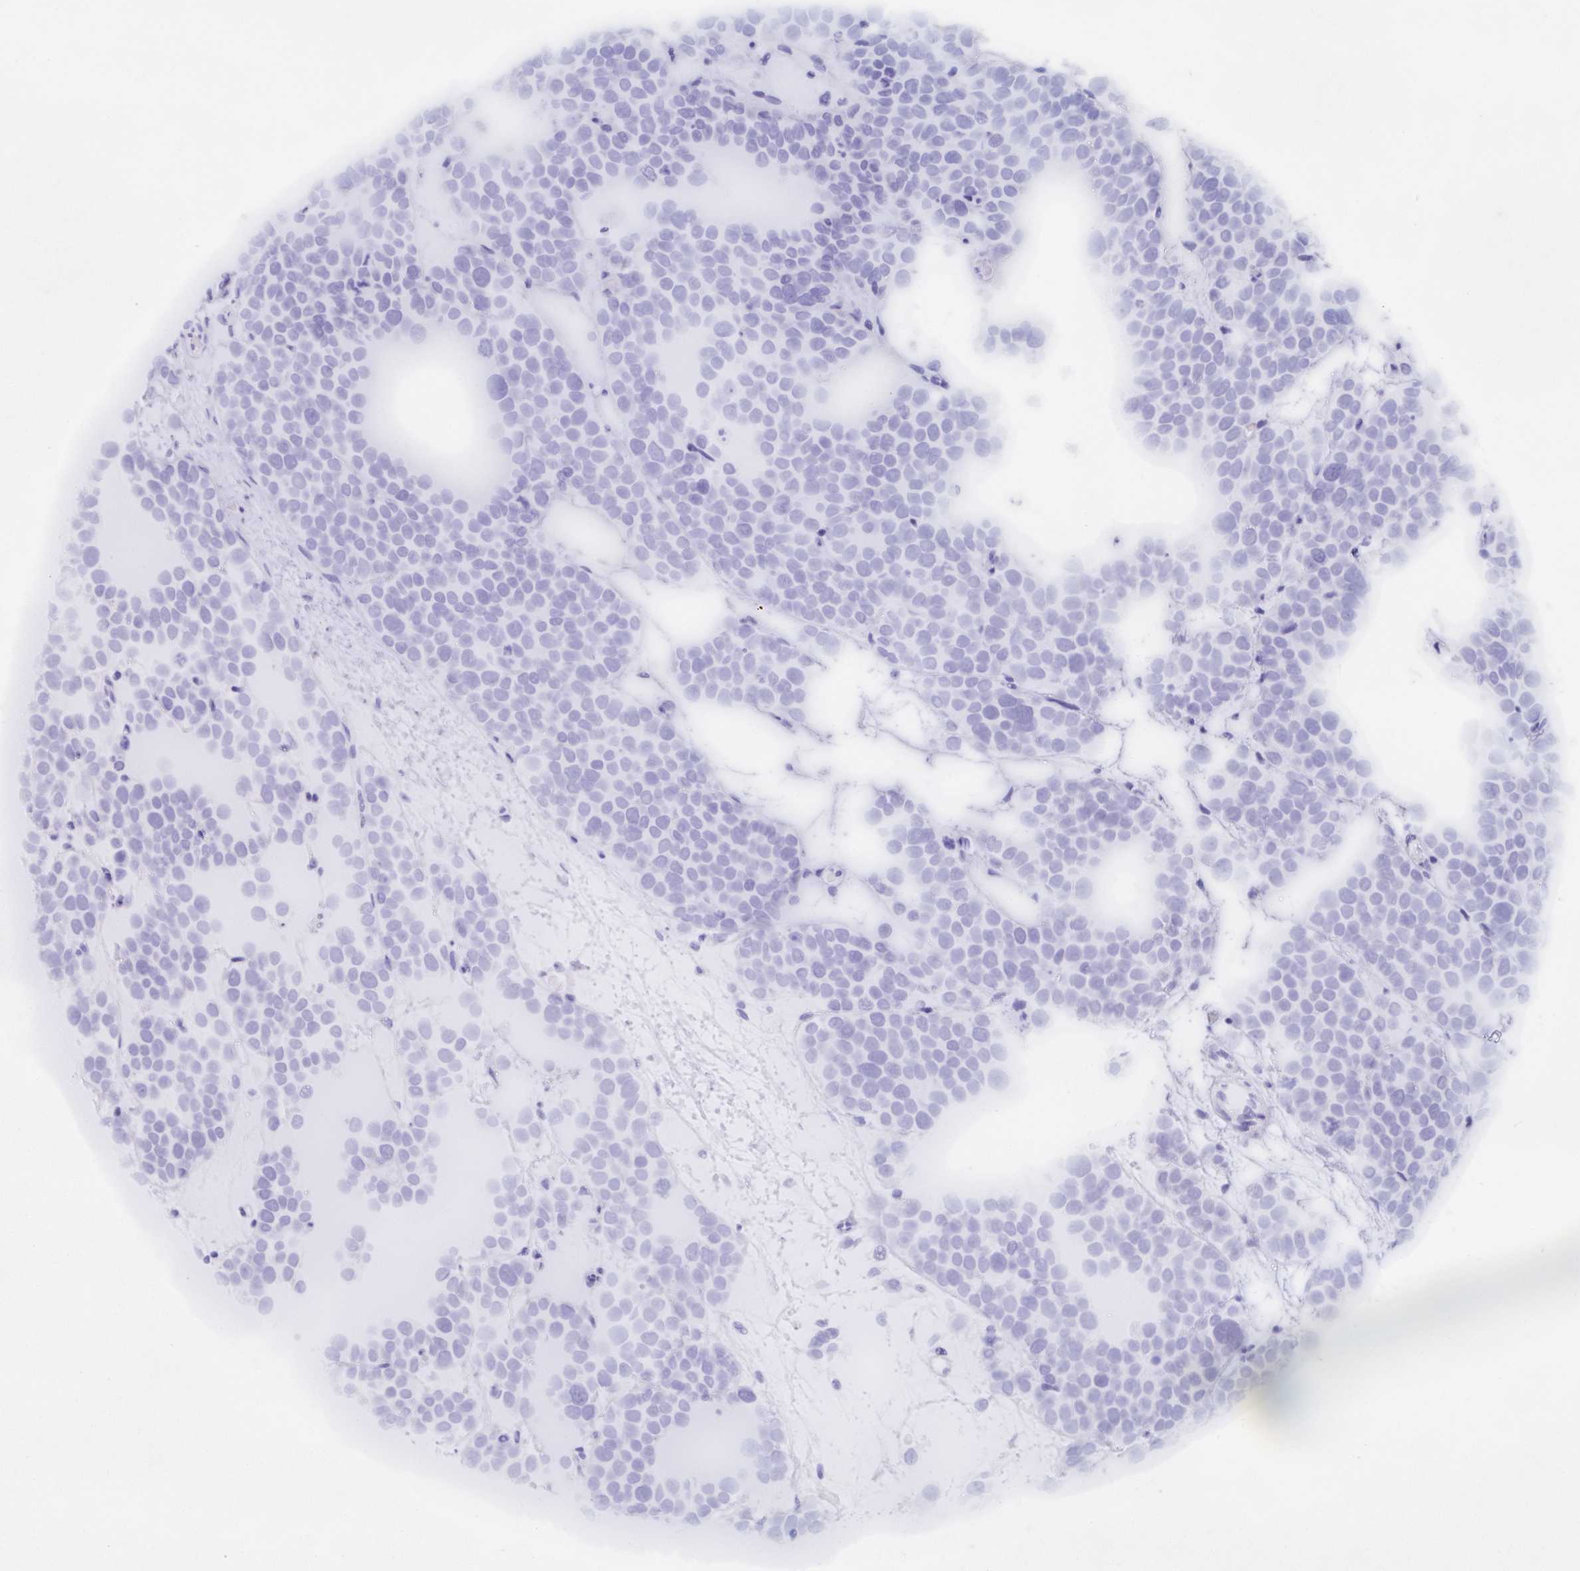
{"staining": {"intensity": "negative", "quantity": "none", "location": "none"}, "tissue": "testis cancer", "cell_type": "Tumor cells", "image_type": "cancer", "snomed": [{"axis": "morphology", "description": "Seminoma, NOS"}, {"axis": "topography", "description": "Testis"}], "caption": "High magnification brightfield microscopy of seminoma (testis) stained with DAB (brown) and counterstained with hematoxylin (blue): tumor cells show no significant positivity.", "gene": "POU2F3", "patient": {"sex": "male", "age": 71}}